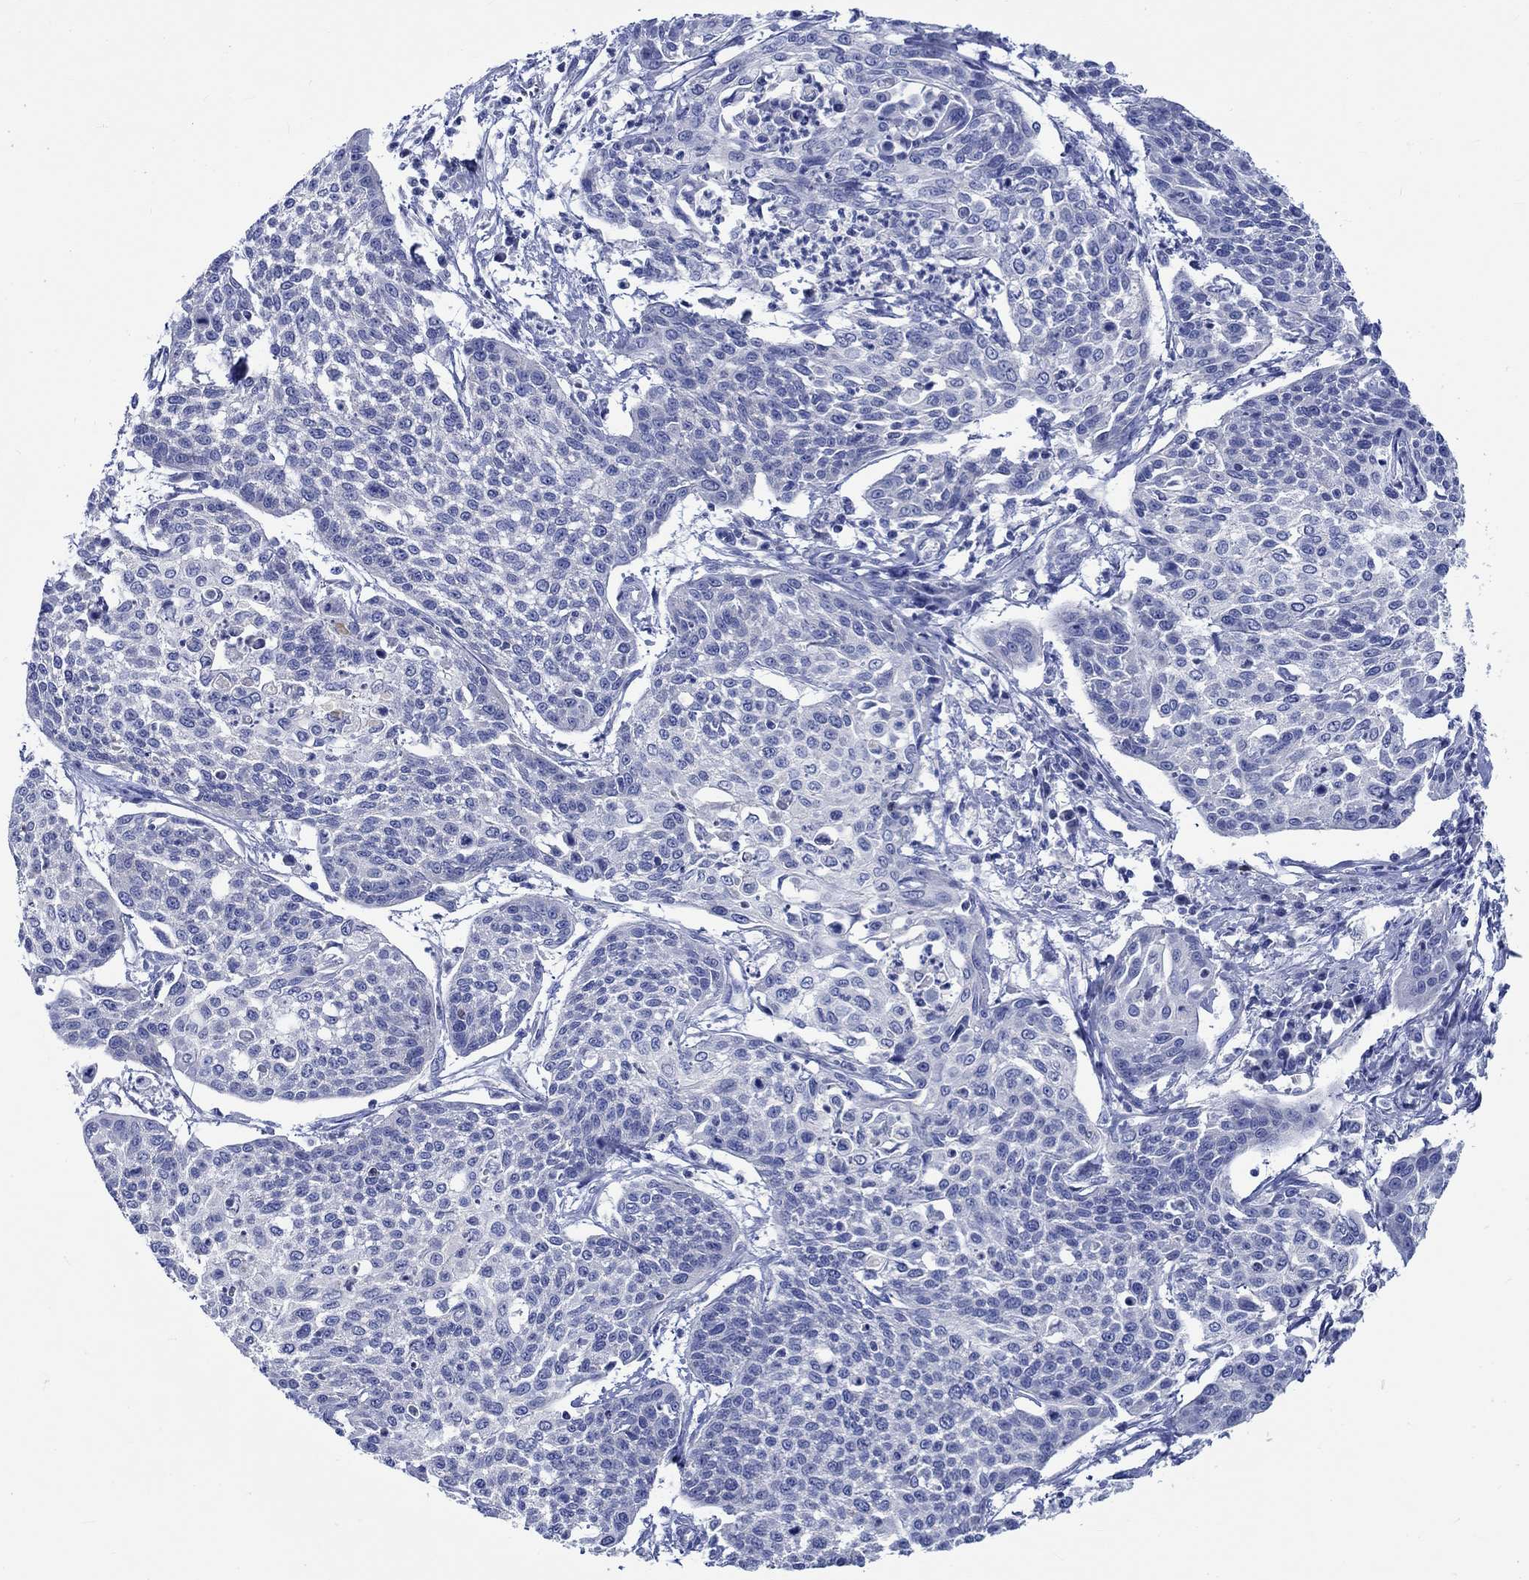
{"staining": {"intensity": "negative", "quantity": "none", "location": "none"}, "tissue": "cervical cancer", "cell_type": "Tumor cells", "image_type": "cancer", "snomed": [{"axis": "morphology", "description": "Squamous cell carcinoma, NOS"}, {"axis": "topography", "description": "Cervix"}], "caption": "Immunohistochemistry of human cervical cancer (squamous cell carcinoma) displays no staining in tumor cells.", "gene": "PTPRN2", "patient": {"sex": "female", "age": 34}}